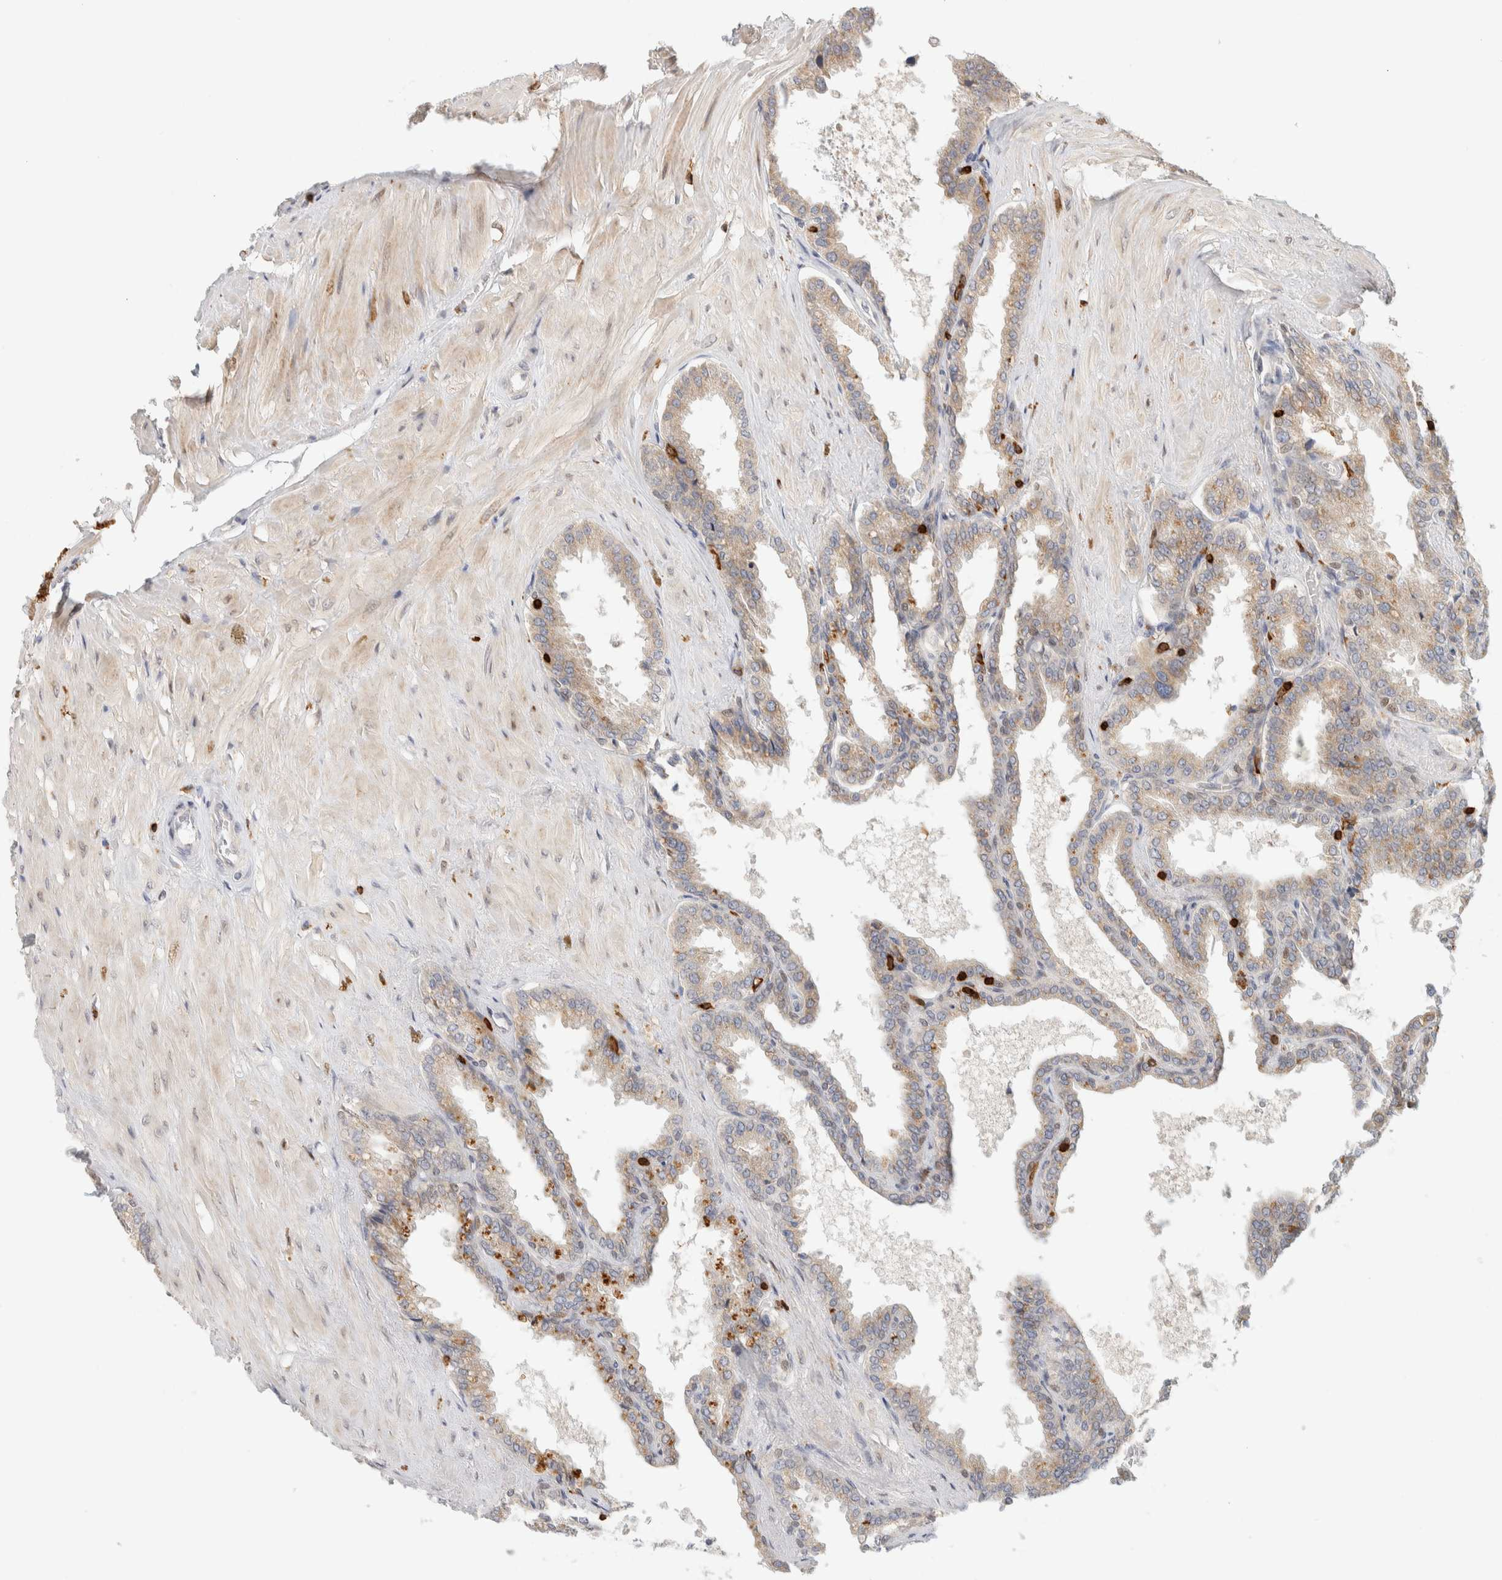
{"staining": {"intensity": "moderate", "quantity": ">75%", "location": "cytoplasmic/membranous"}, "tissue": "seminal vesicle", "cell_type": "Glandular cells", "image_type": "normal", "snomed": [{"axis": "morphology", "description": "Normal tissue, NOS"}, {"axis": "topography", "description": "Seminal veicle"}], "caption": "An image showing moderate cytoplasmic/membranous positivity in approximately >75% of glandular cells in unremarkable seminal vesicle, as visualized by brown immunohistochemical staining.", "gene": "RUNDC1", "patient": {"sex": "male", "age": 46}}